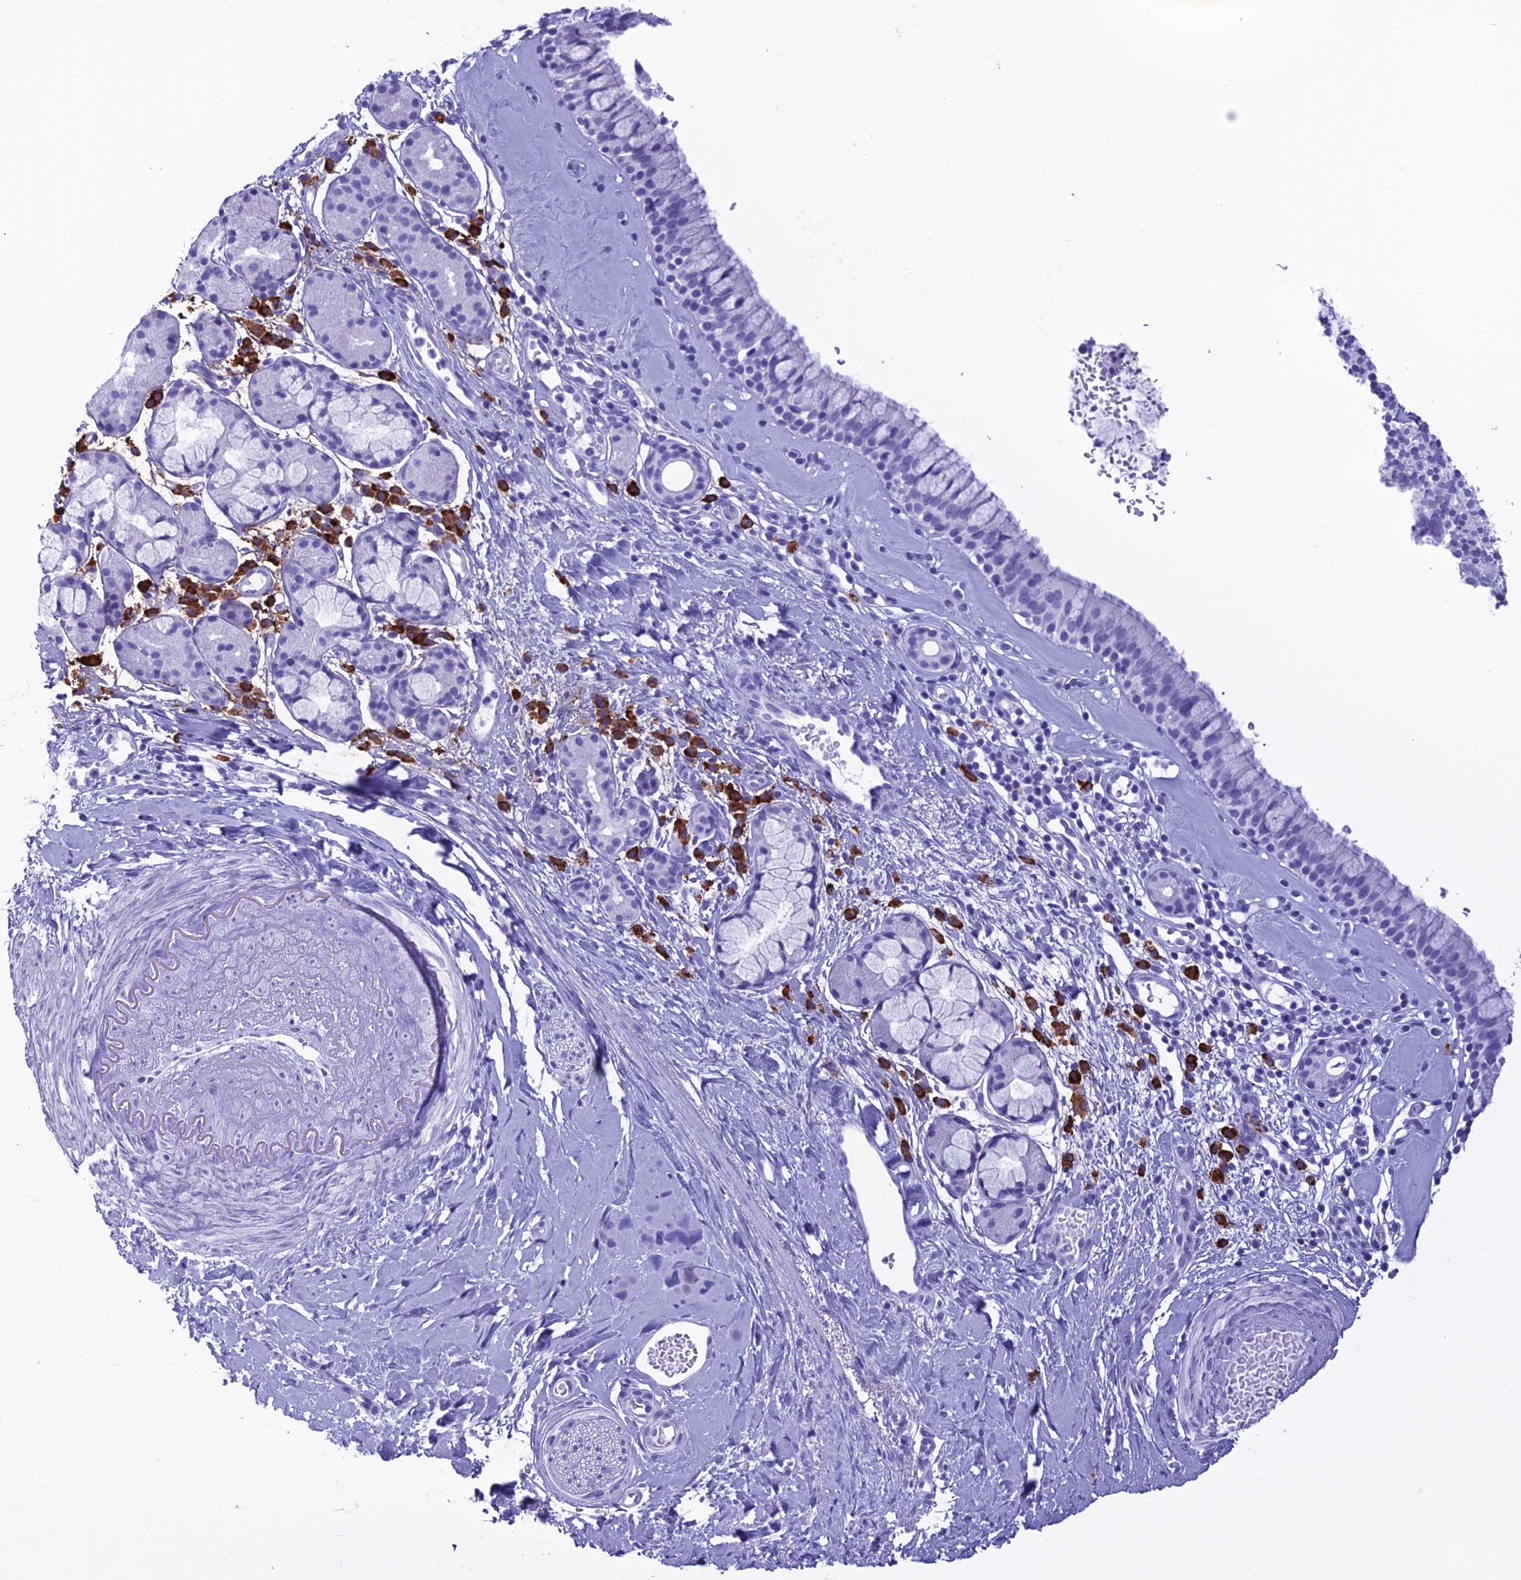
{"staining": {"intensity": "negative", "quantity": "none", "location": "none"}, "tissue": "nasopharynx", "cell_type": "Respiratory epithelial cells", "image_type": "normal", "snomed": [{"axis": "morphology", "description": "Normal tissue, NOS"}, {"axis": "topography", "description": "Nasopharynx"}], "caption": "Immunohistochemical staining of benign nasopharynx shows no significant expression in respiratory epithelial cells. Nuclei are stained in blue.", "gene": "MZB1", "patient": {"sex": "male", "age": 82}}